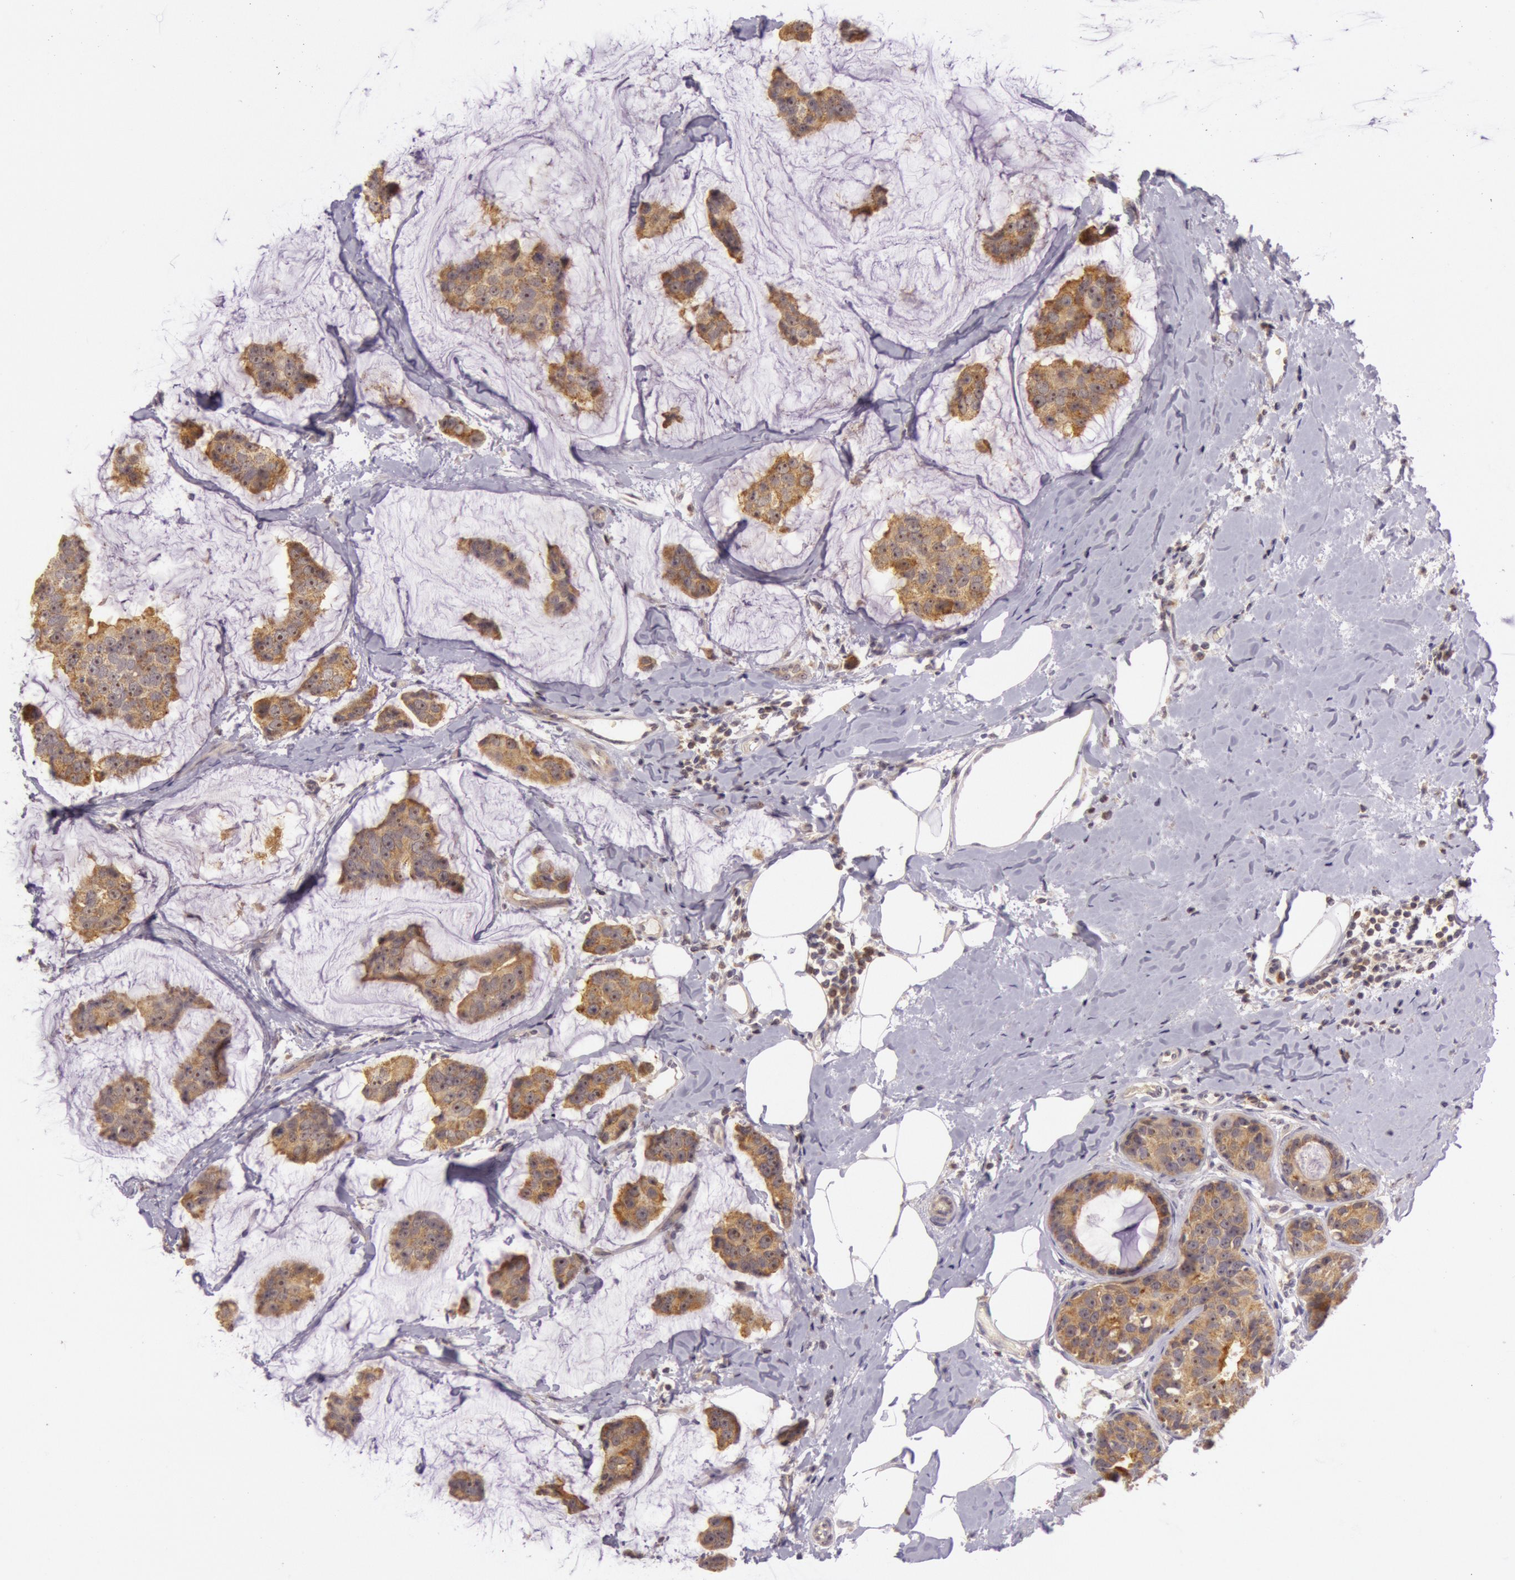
{"staining": {"intensity": "strong", "quantity": ">75%", "location": "cytoplasmic/membranous,nuclear"}, "tissue": "breast cancer", "cell_type": "Tumor cells", "image_type": "cancer", "snomed": [{"axis": "morphology", "description": "Normal tissue, NOS"}, {"axis": "morphology", "description": "Duct carcinoma"}, {"axis": "topography", "description": "Breast"}], "caption": "Breast cancer was stained to show a protein in brown. There is high levels of strong cytoplasmic/membranous and nuclear positivity in approximately >75% of tumor cells. (DAB IHC, brown staining for protein, blue staining for nuclei).", "gene": "CDK16", "patient": {"sex": "female", "age": 50}}